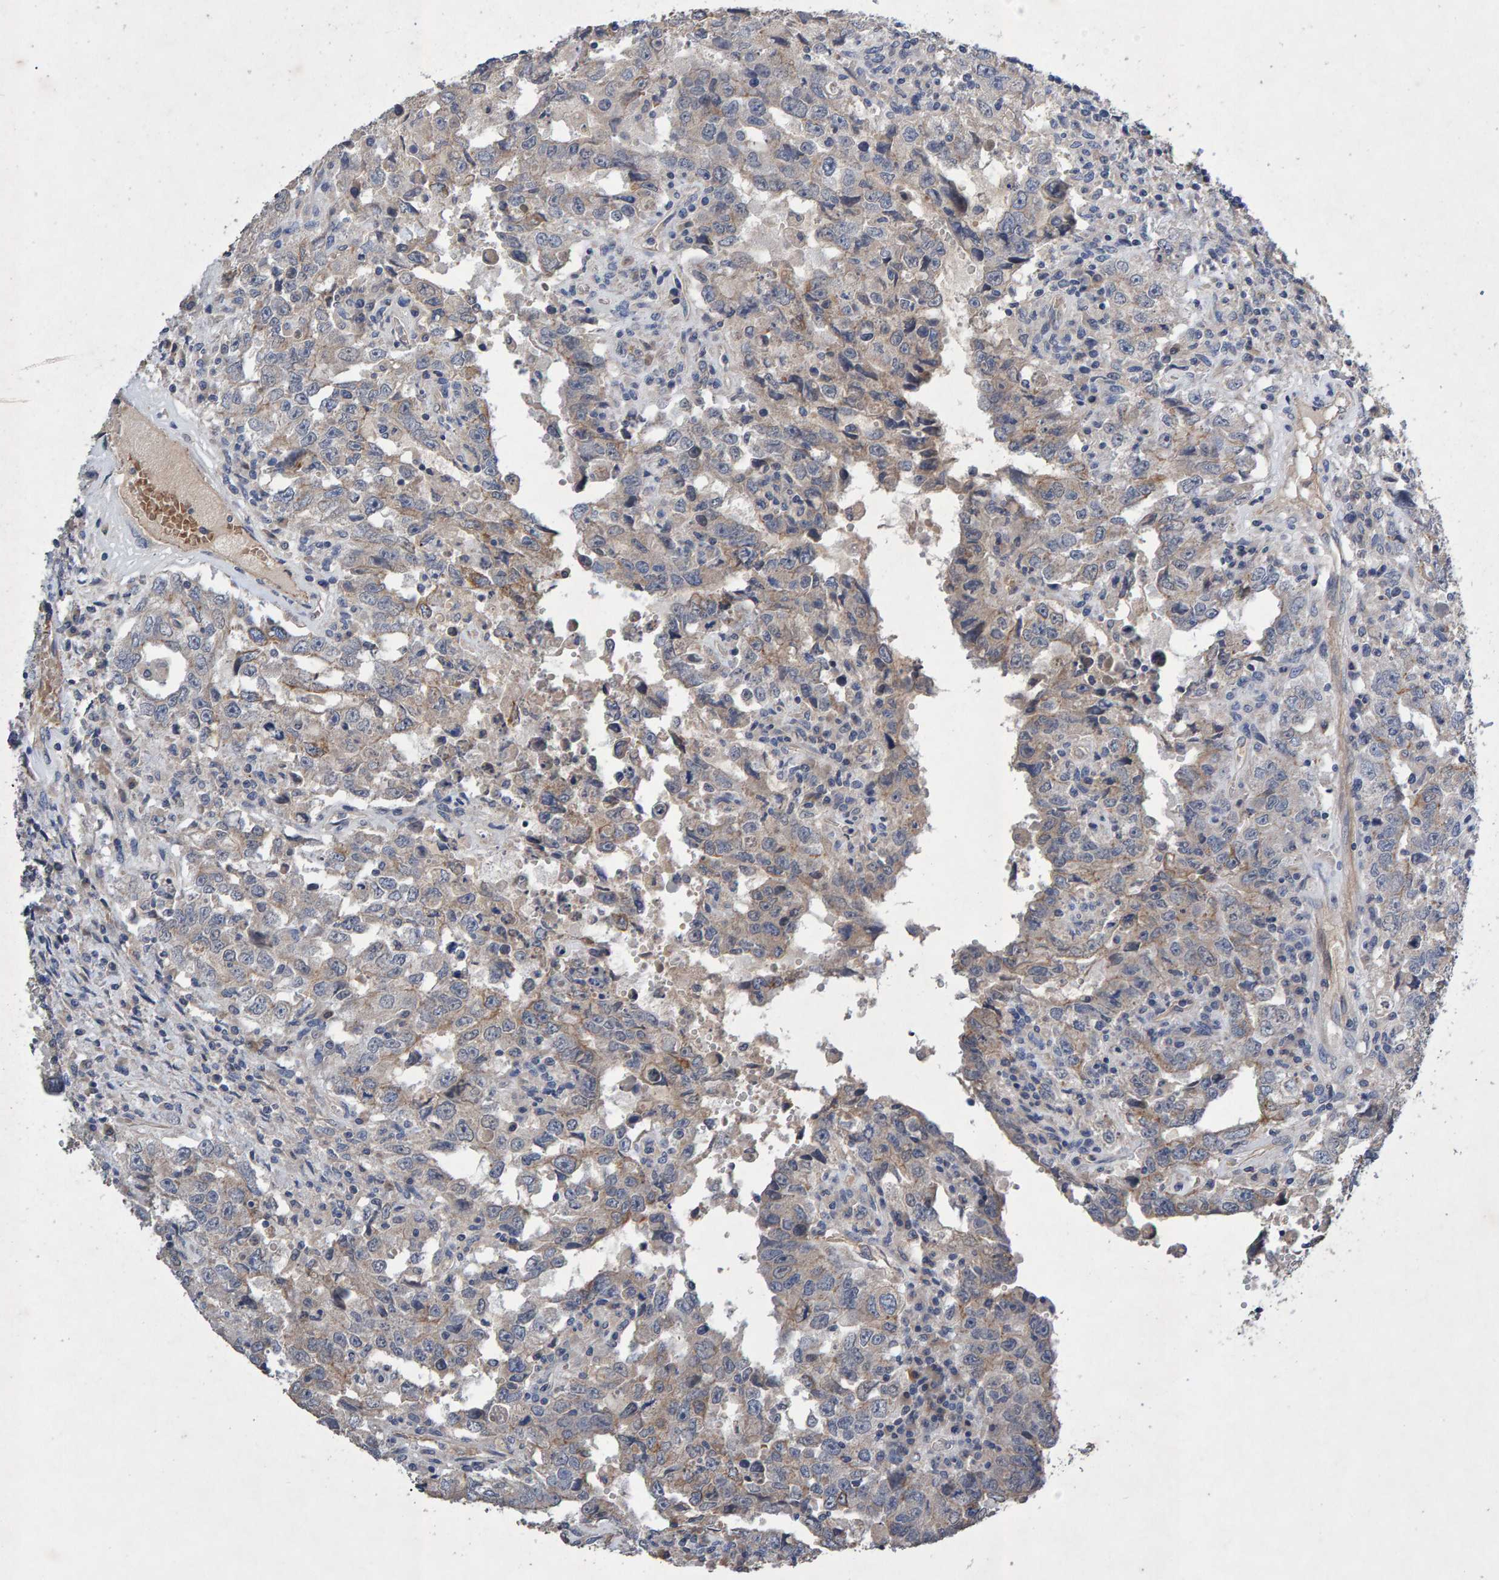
{"staining": {"intensity": "weak", "quantity": "<25%", "location": "cytoplasmic/membranous"}, "tissue": "testis cancer", "cell_type": "Tumor cells", "image_type": "cancer", "snomed": [{"axis": "morphology", "description": "Carcinoma, Embryonal, NOS"}, {"axis": "topography", "description": "Testis"}], "caption": "A histopathology image of human testis cancer is negative for staining in tumor cells.", "gene": "EFR3A", "patient": {"sex": "male", "age": 26}}